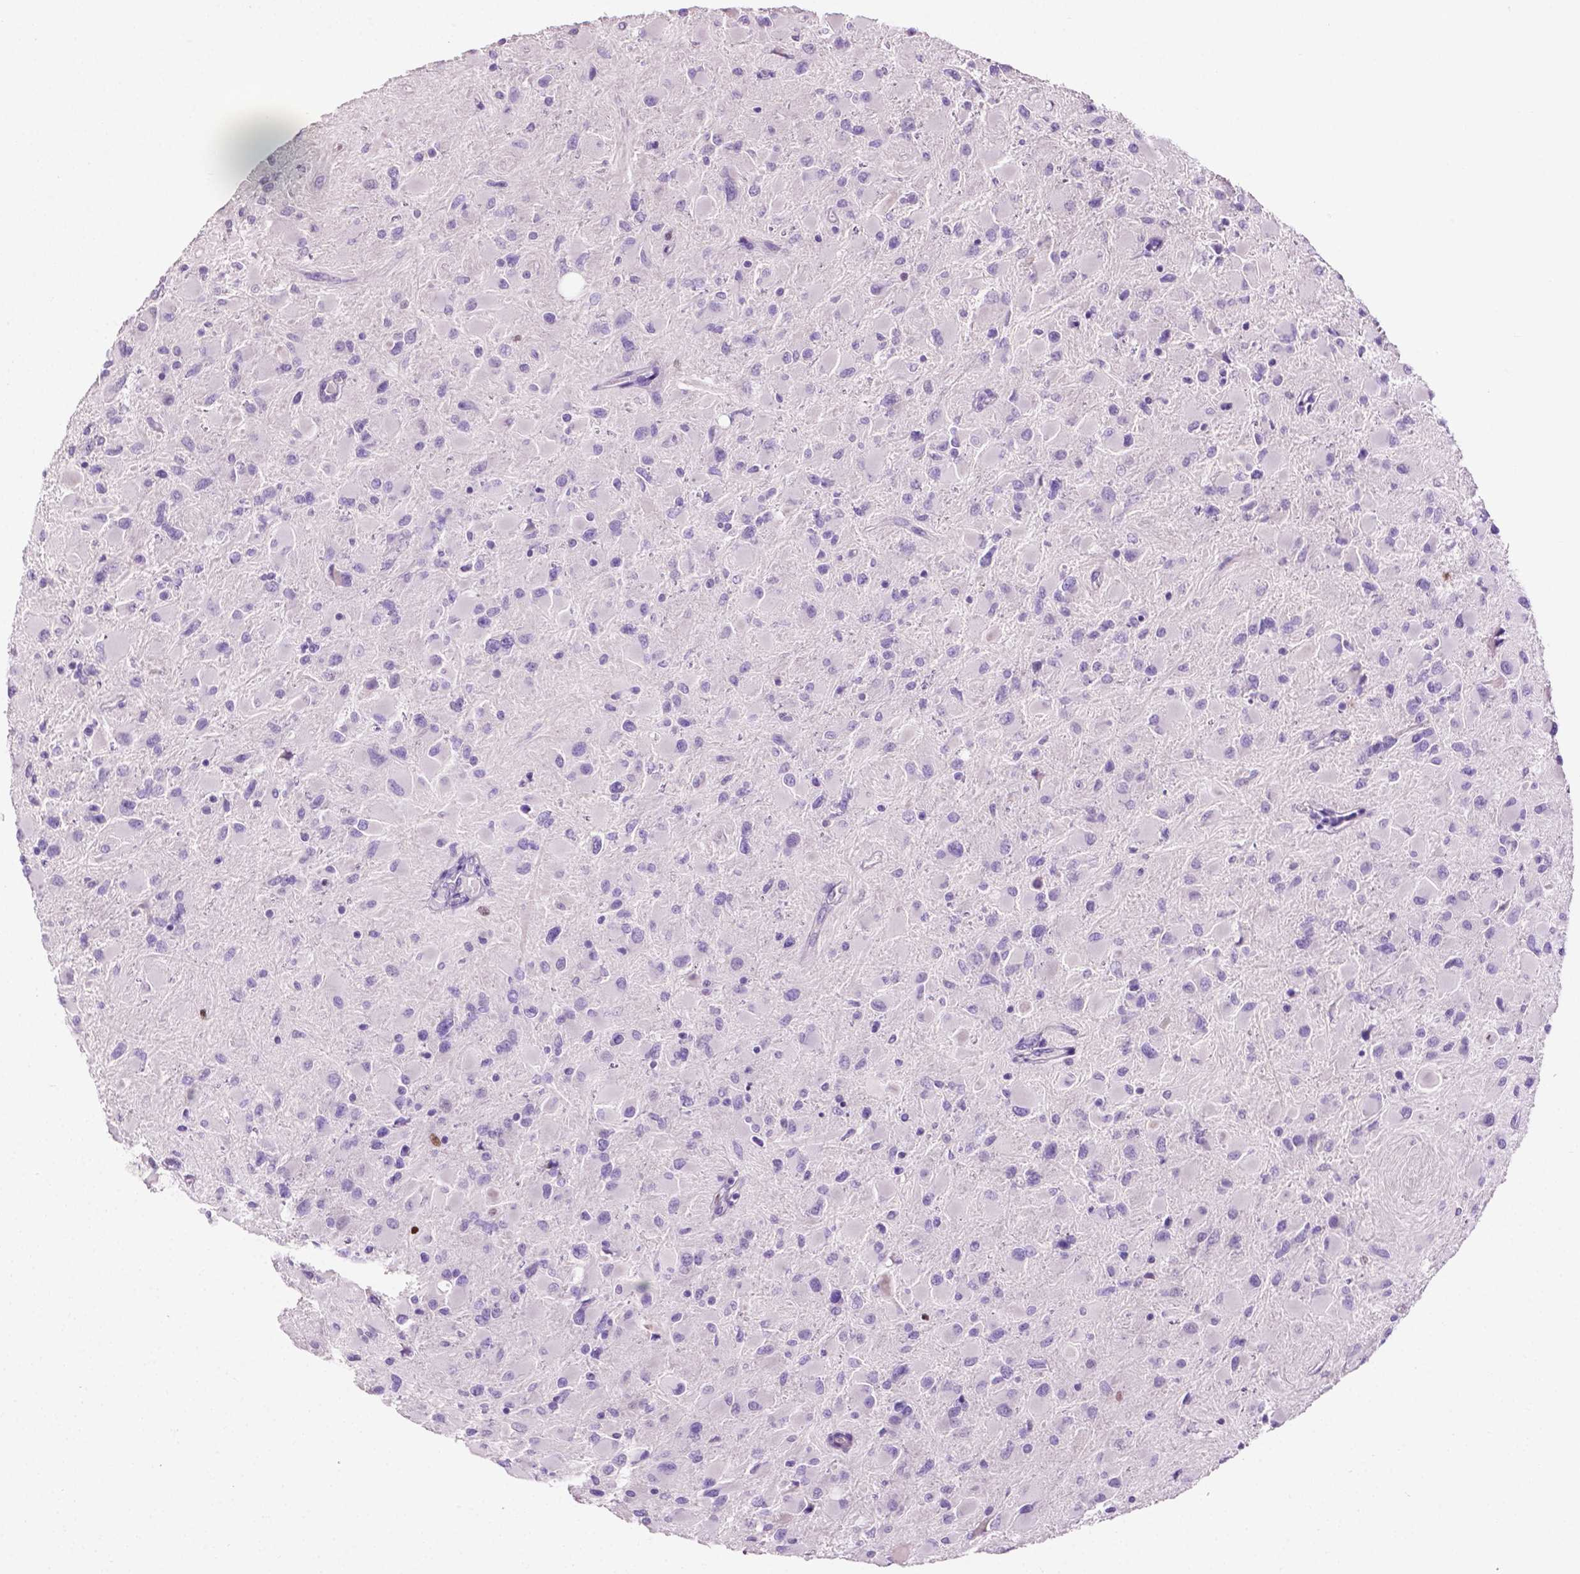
{"staining": {"intensity": "negative", "quantity": "none", "location": "none"}, "tissue": "glioma", "cell_type": "Tumor cells", "image_type": "cancer", "snomed": [{"axis": "morphology", "description": "Glioma, malignant, High grade"}, {"axis": "topography", "description": "Cerebral cortex"}], "caption": "An IHC photomicrograph of glioma is shown. There is no staining in tumor cells of glioma.", "gene": "SIAH2", "patient": {"sex": "female", "age": 36}}